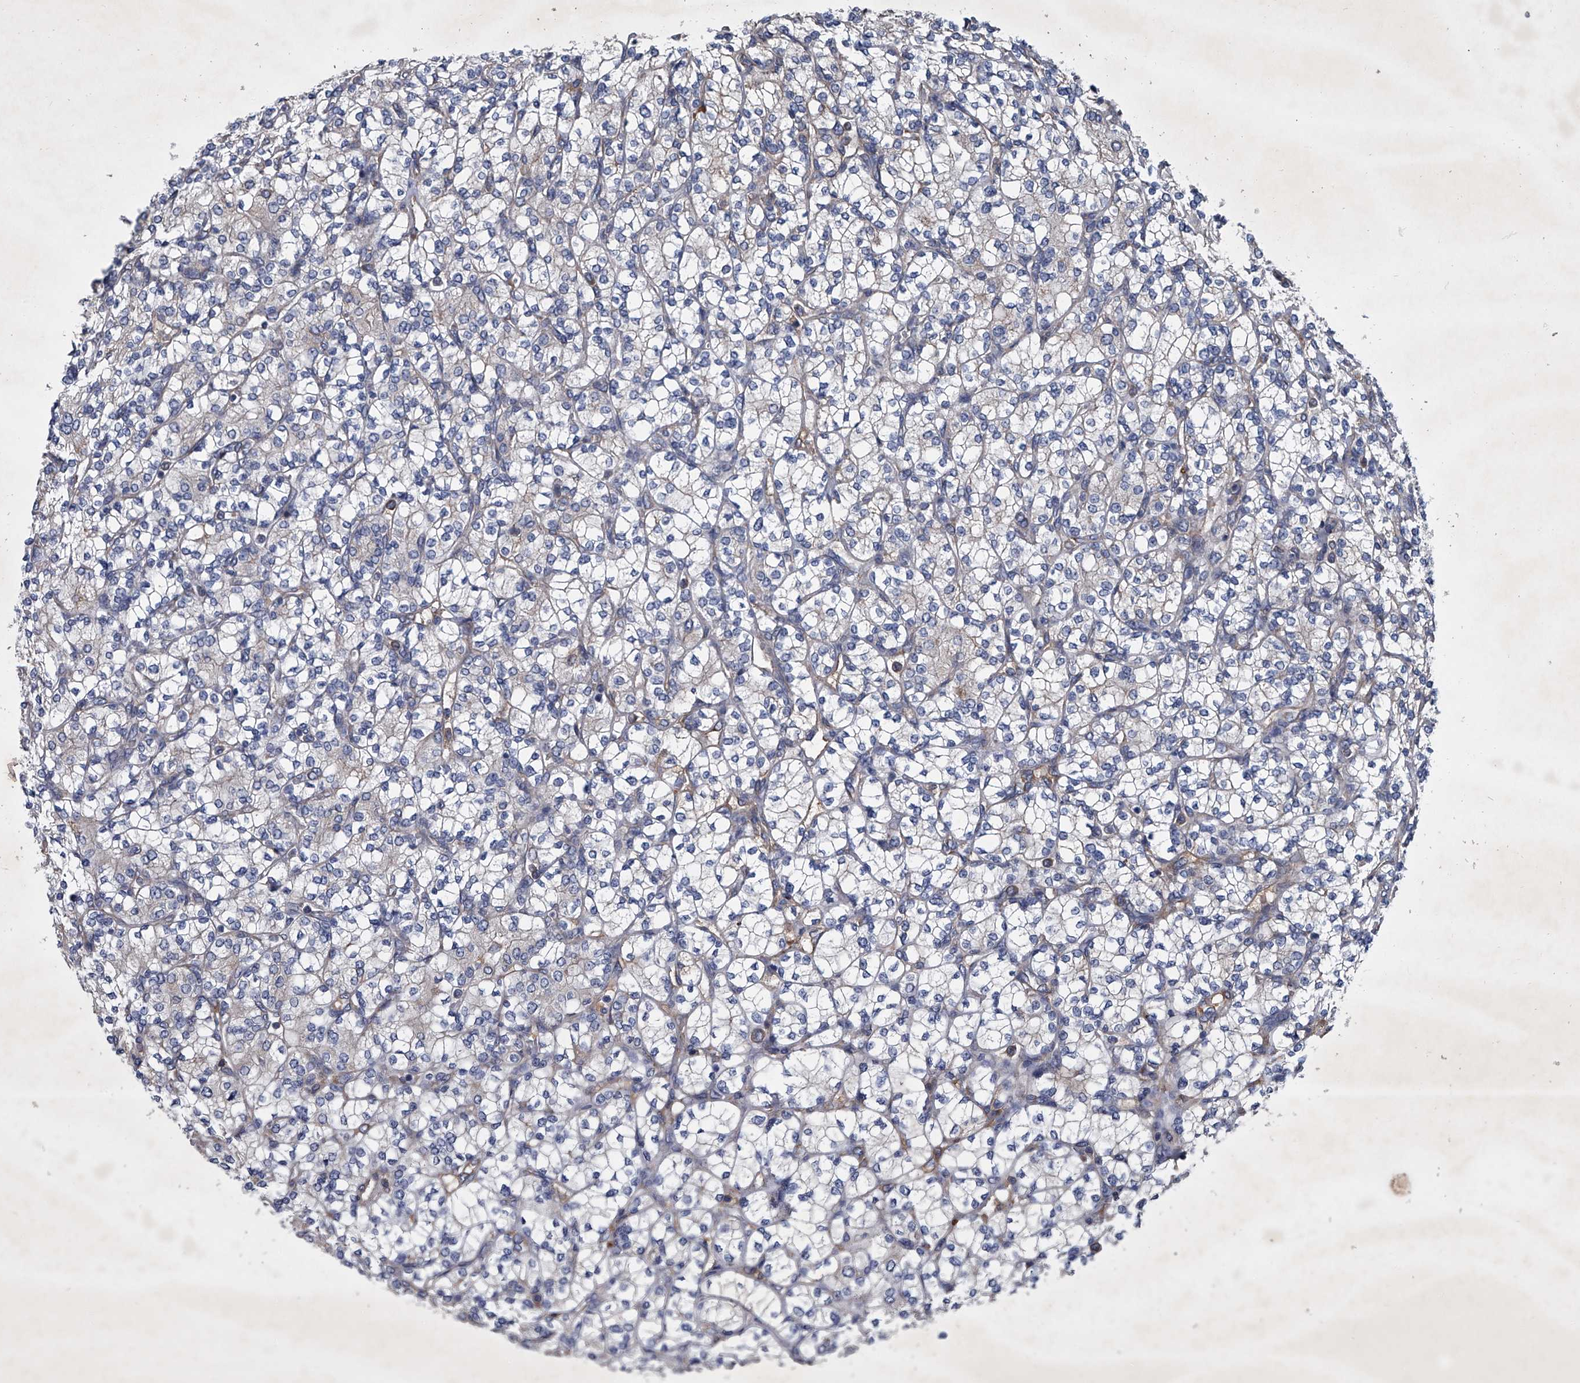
{"staining": {"intensity": "negative", "quantity": "none", "location": "none"}, "tissue": "renal cancer", "cell_type": "Tumor cells", "image_type": "cancer", "snomed": [{"axis": "morphology", "description": "Adenocarcinoma, NOS"}, {"axis": "topography", "description": "Kidney"}], "caption": "Tumor cells are negative for brown protein staining in renal cancer (adenocarcinoma).", "gene": "ABCG1", "patient": {"sex": "male", "age": 77}}